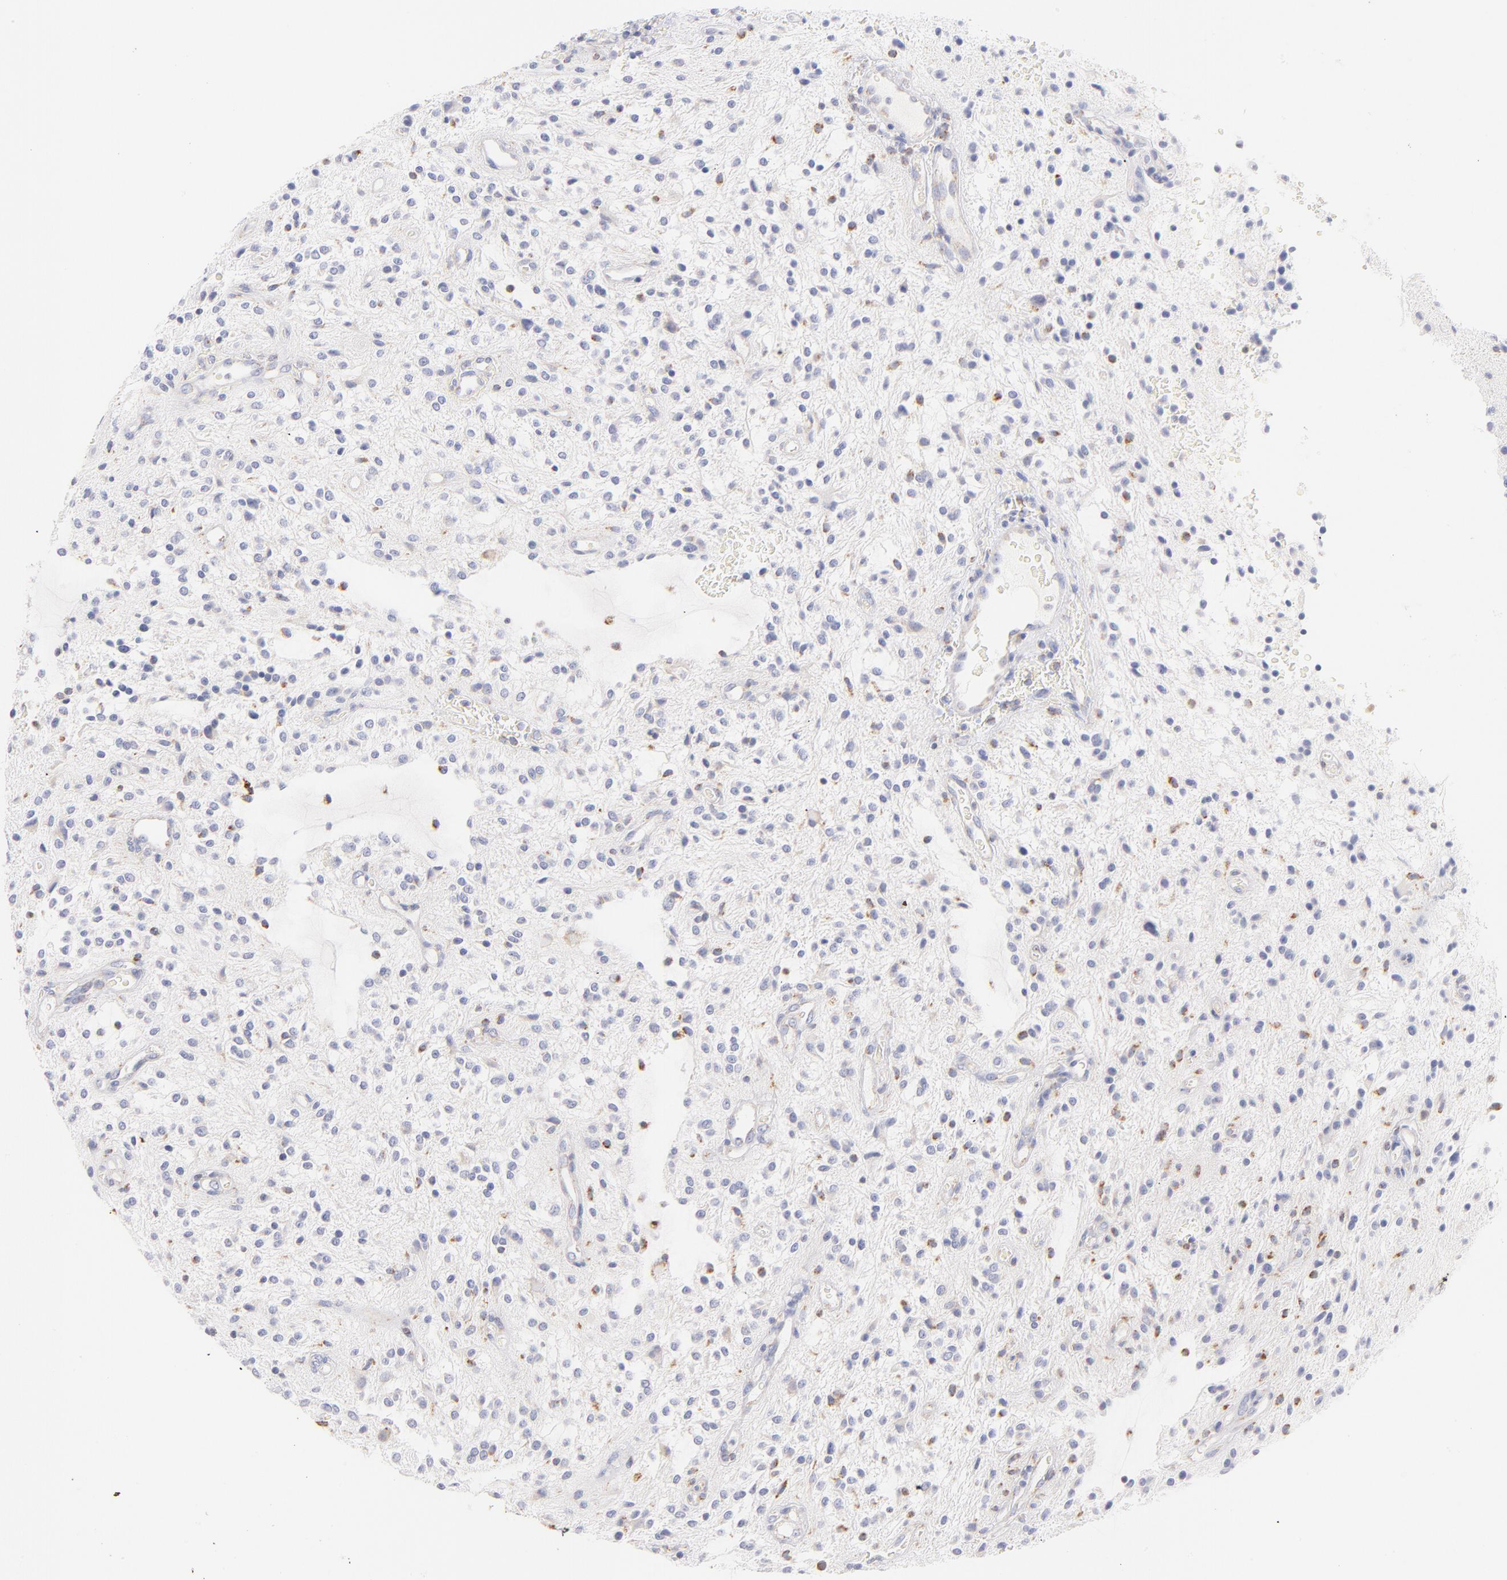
{"staining": {"intensity": "moderate", "quantity": "<25%", "location": "cytoplasmic/membranous"}, "tissue": "glioma", "cell_type": "Tumor cells", "image_type": "cancer", "snomed": [{"axis": "morphology", "description": "Glioma, malignant, NOS"}, {"axis": "topography", "description": "Cerebellum"}], "caption": "Glioma tissue displays moderate cytoplasmic/membranous staining in approximately <25% of tumor cells, visualized by immunohistochemistry. (Brightfield microscopy of DAB IHC at high magnification).", "gene": "AIFM1", "patient": {"sex": "female", "age": 10}}